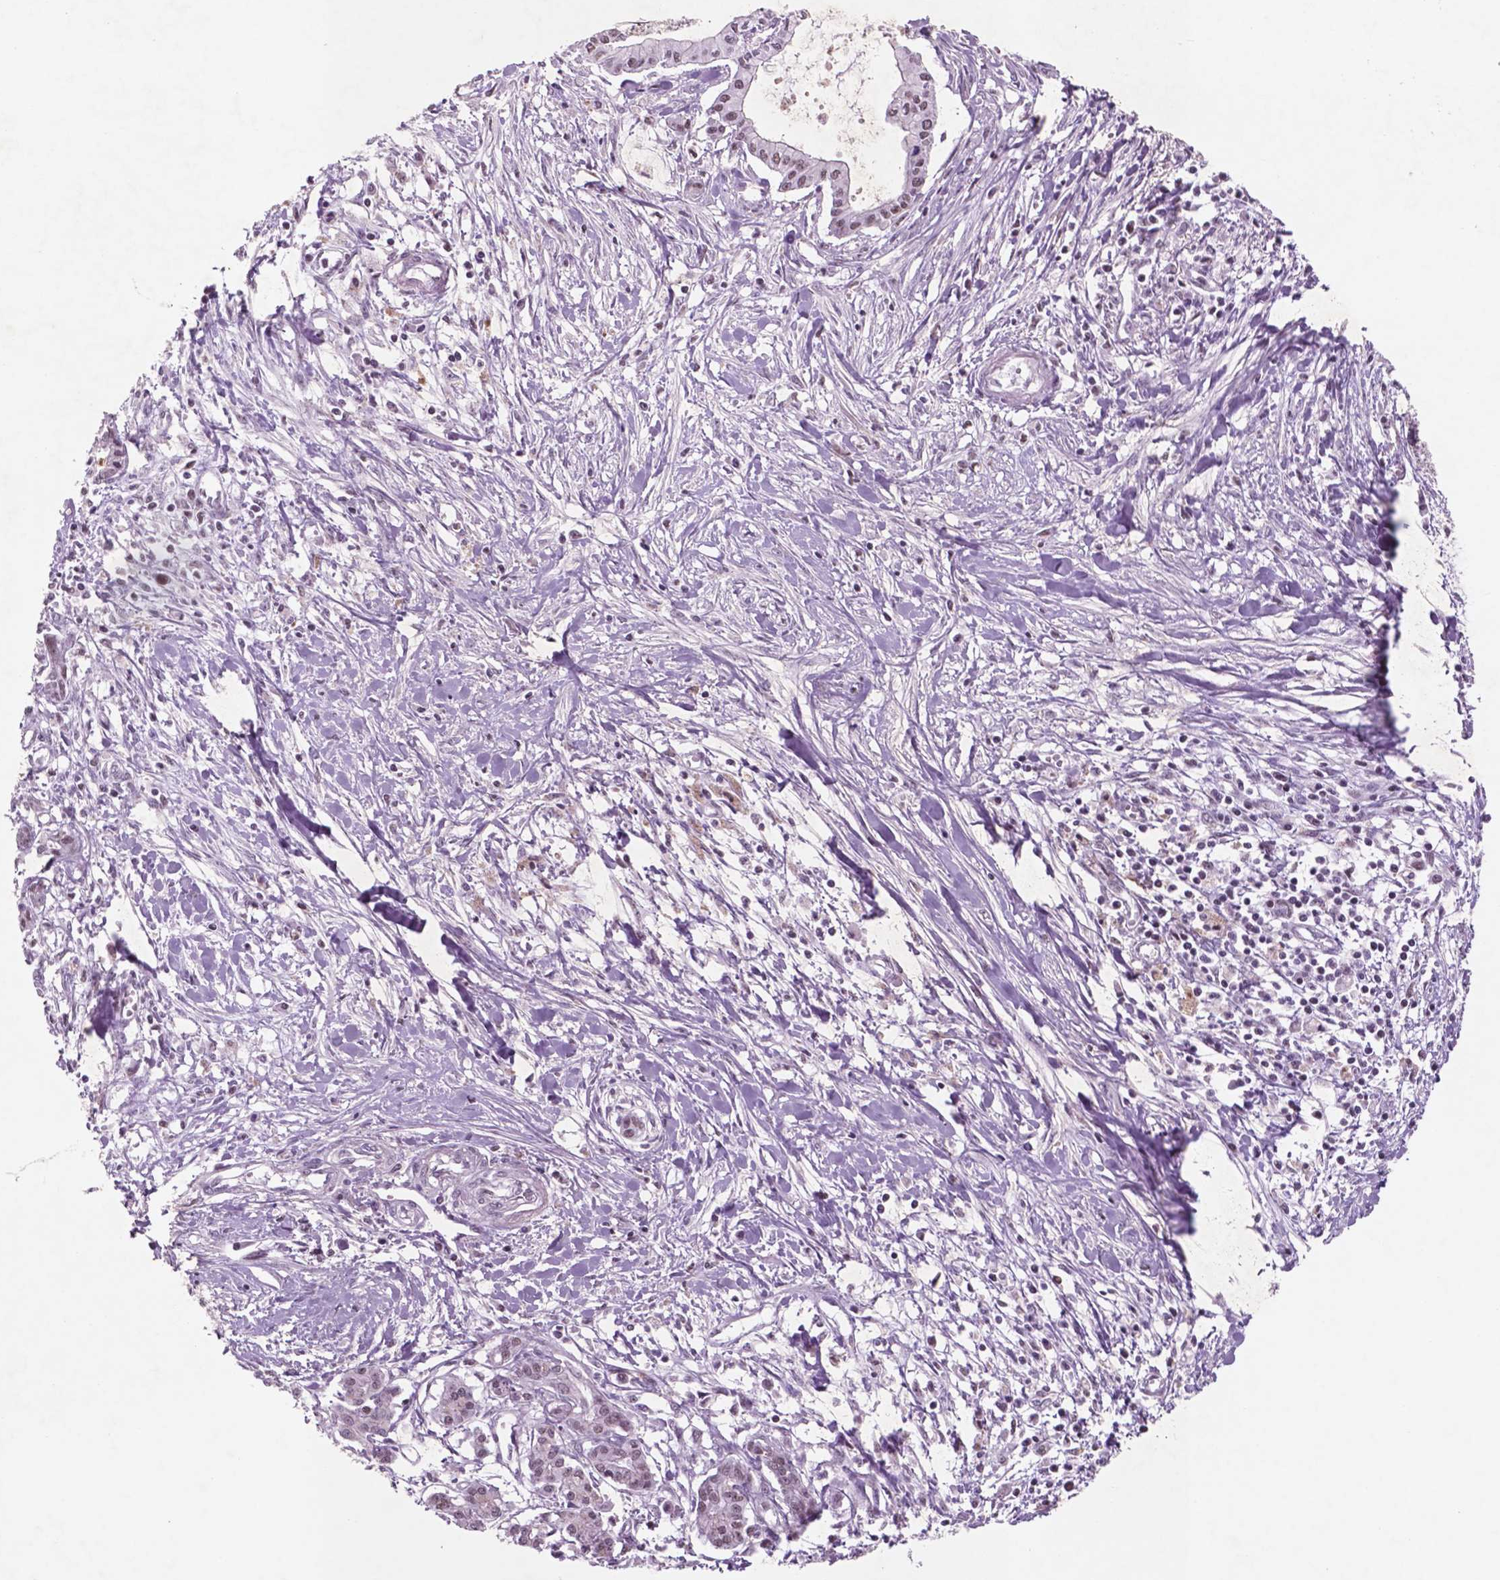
{"staining": {"intensity": "weak", "quantity": ">75%", "location": "nuclear"}, "tissue": "pancreatic cancer", "cell_type": "Tumor cells", "image_type": "cancer", "snomed": [{"axis": "morphology", "description": "Adenocarcinoma, NOS"}, {"axis": "topography", "description": "Pancreas"}], "caption": "The immunohistochemical stain highlights weak nuclear positivity in tumor cells of adenocarcinoma (pancreatic) tissue. (DAB IHC, brown staining for protein, blue staining for nuclei).", "gene": "CTR9", "patient": {"sex": "male", "age": 48}}